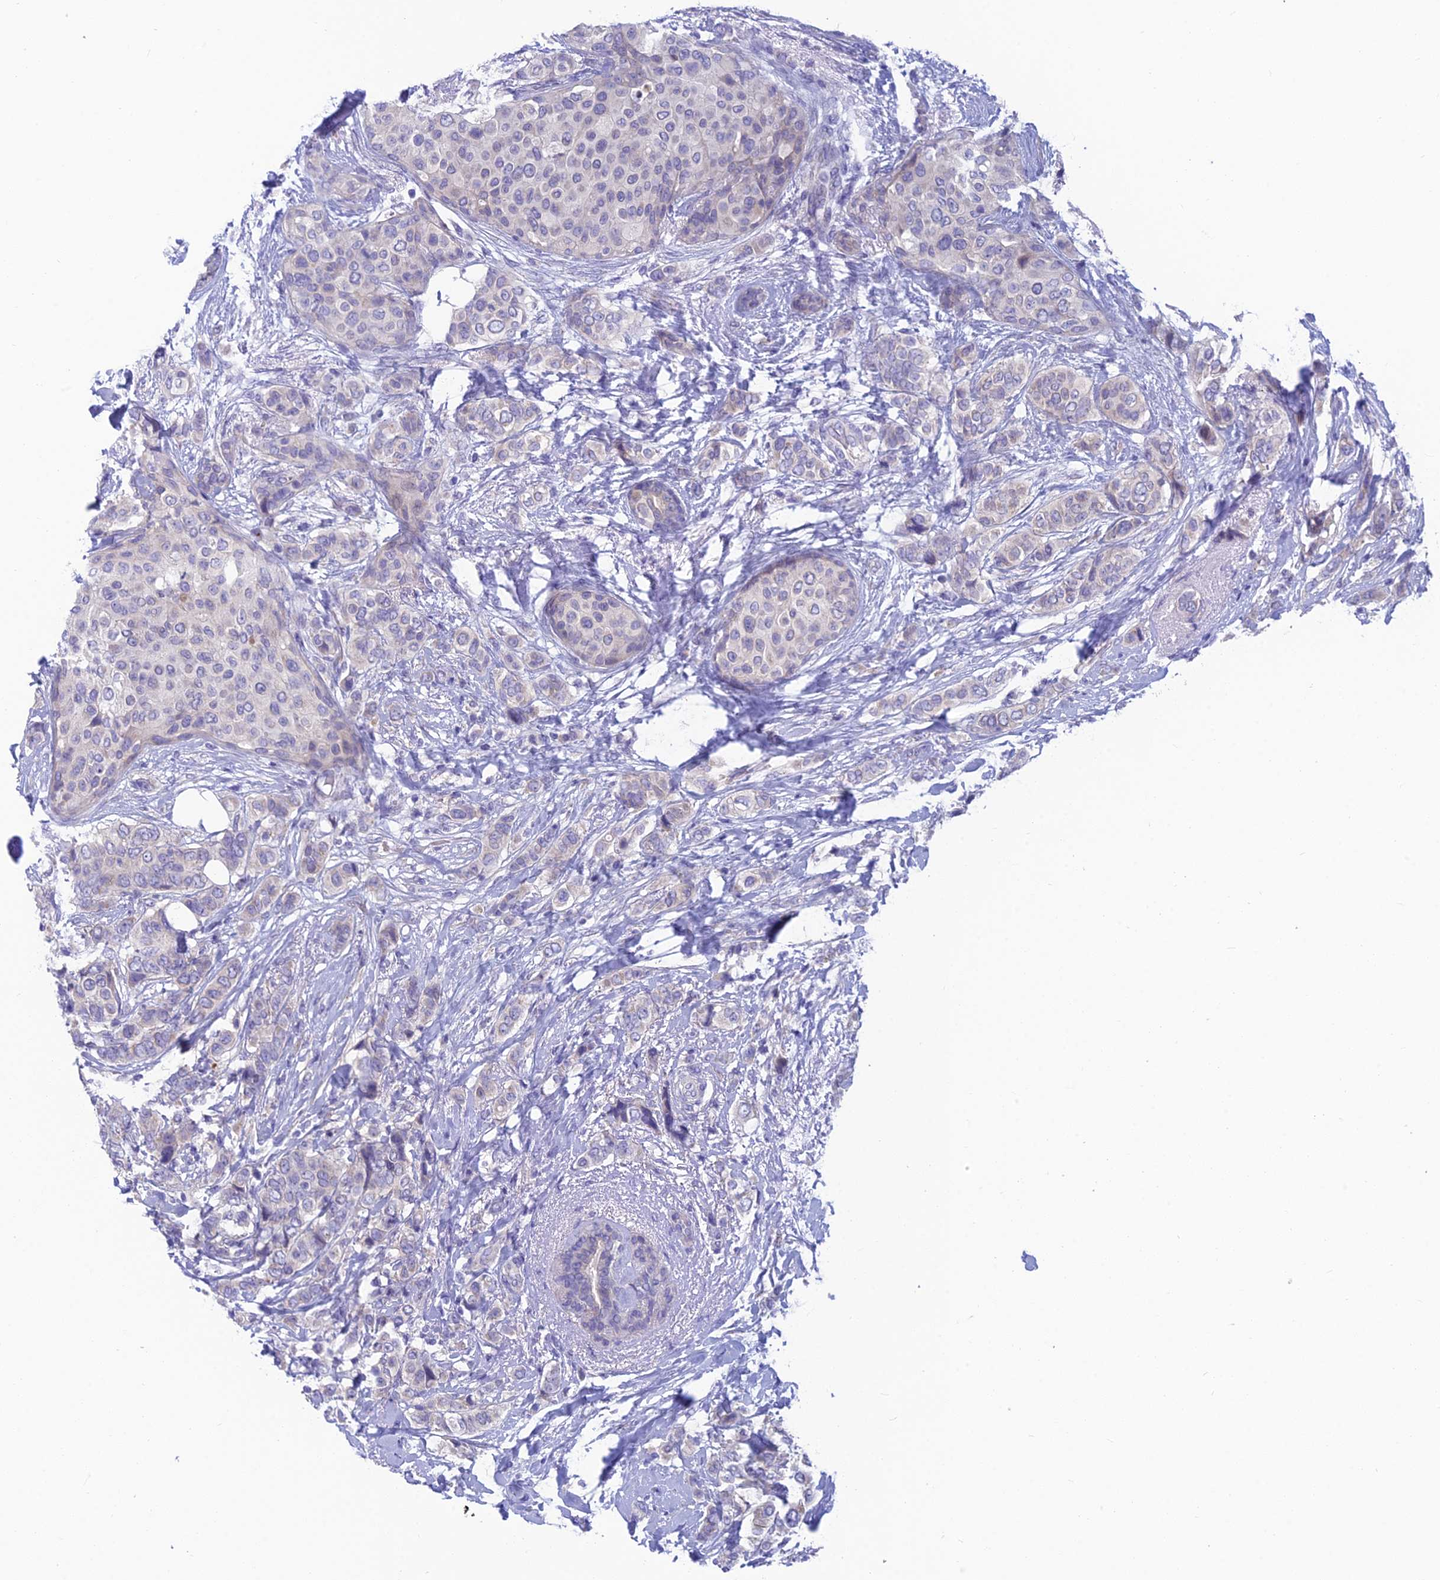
{"staining": {"intensity": "negative", "quantity": "none", "location": "none"}, "tissue": "breast cancer", "cell_type": "Tumor cells", "image_type": "cancer", "snomed": [{"axis": "morphology", "description": "Lobular carcinoma"}, {"axis": "topography", "description": "Breast"}], "caption": "Photomicrograph shows no protein positivity in tumor cells of breast cancer tissue. Brightfield microscopy of IHC stained with DAB (brown) and hematoxylin (blue), captured at high magnification.", "gene": "XPO7", "patient": {"sex": "female", "age": 51}}